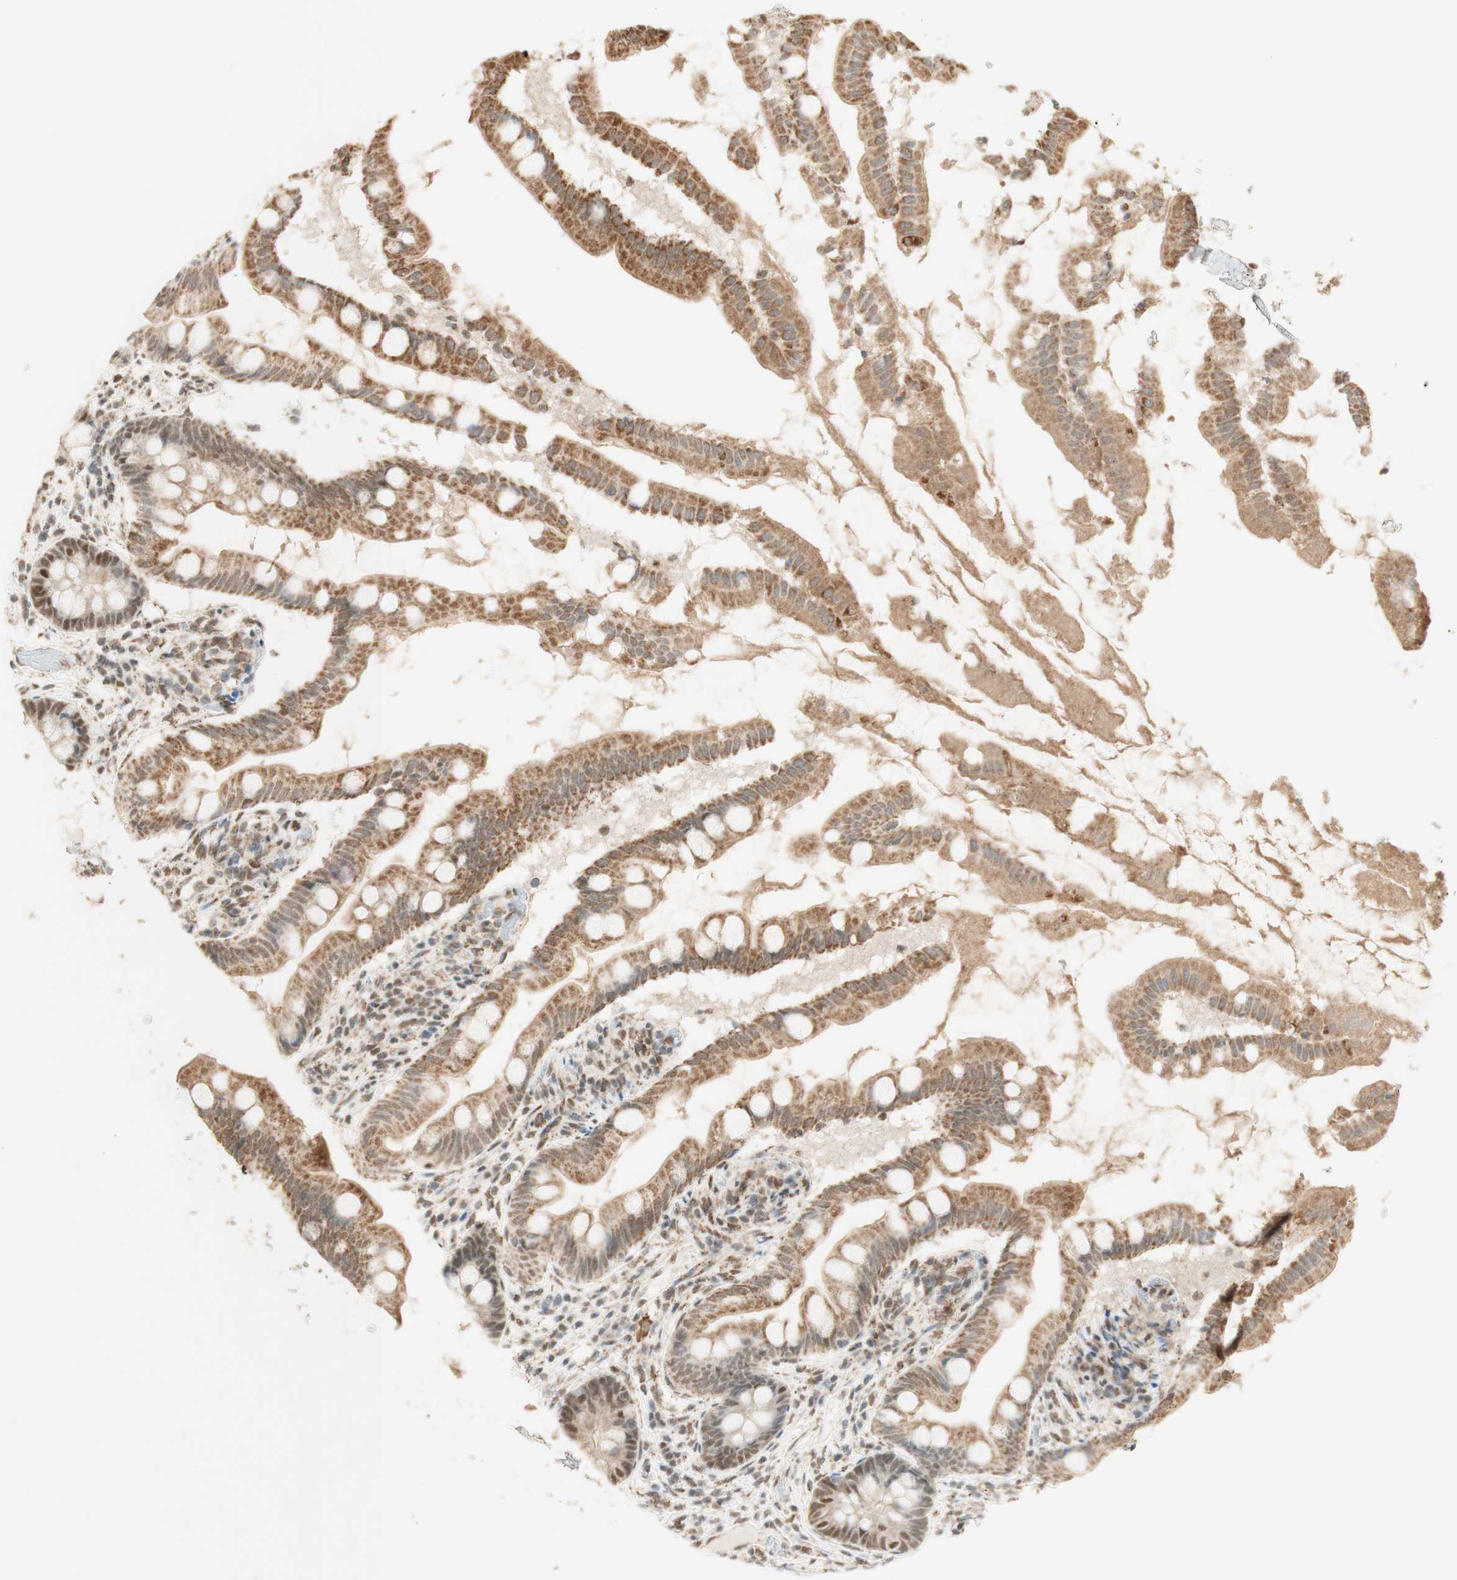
{"staining": {"intensity": "moderate", "quantity": ">75%", "location": "cytoplasmic/membranous,nuclear"}, "tissue": "small intestine", "cell_type": "Glandular cells", "image_type": "normal", "snomed": [{"axis": "morphology", "description": "Normal tissue, NOS"}, {"axis": "topography", "description": "Small intestine"}], "caption": "The photomicrograph reveals immunohistochemical staining of benign small intestine. There is moderate cytoplasmic/membranous,nuclear expression is seen in approximately >75% of glandular cells. (DAB IHC, brown staining for protein, blue staining for nuclei).", "gene": "ZNF782", "patient": {"sex": "female", "age": 56}}